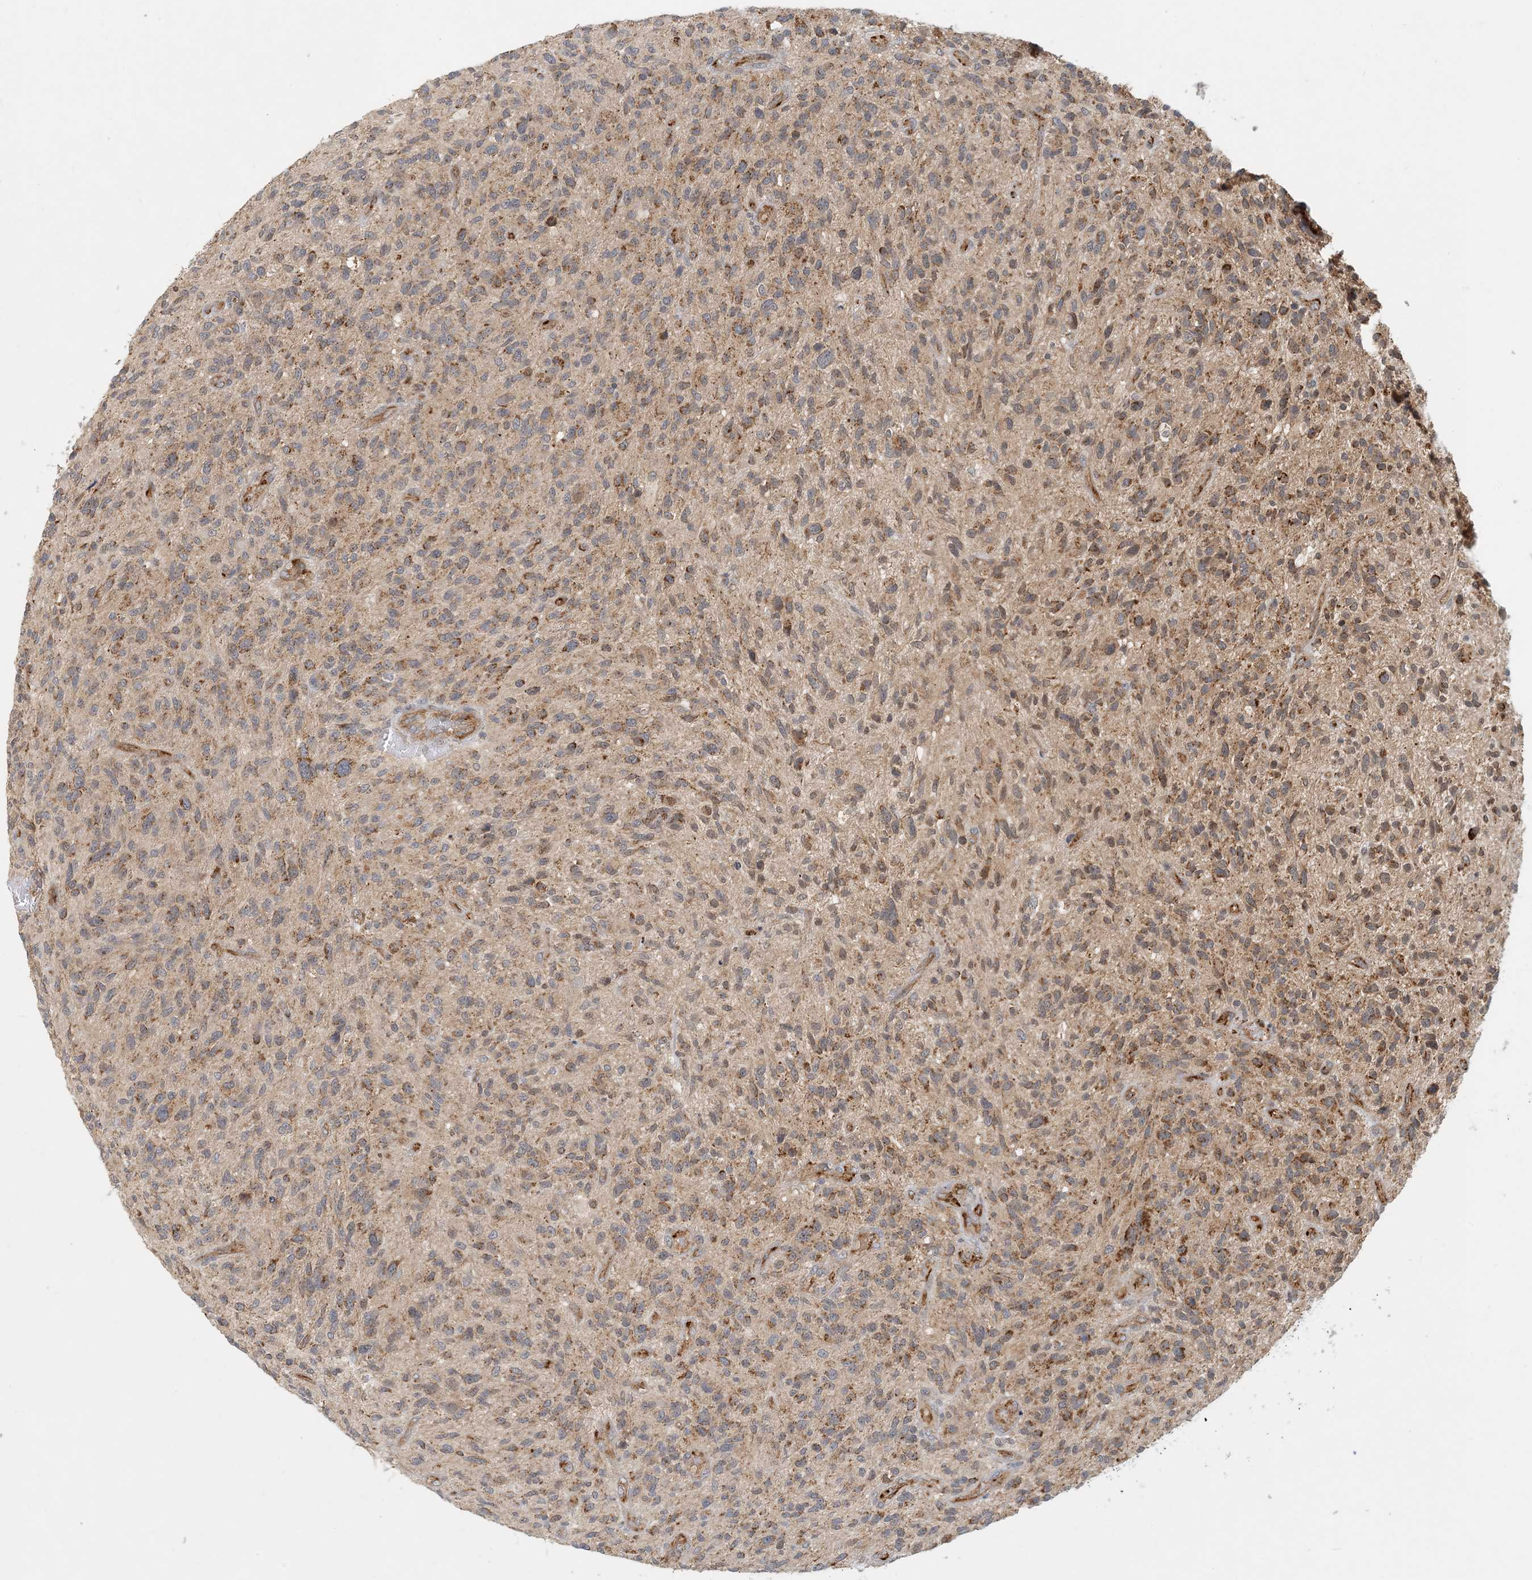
{"staining": {"intensity": "weak", "quantity": ">75%", "location": "cytoplasmic/membranous"}, "tissue": "glioma", "cell_type": "Tumor cells", "image_type": "cancer", "snomed": [{"axis": "morphology", "description": "Glioma, malignant, High grade"}, {"axis": "topography", "description": "Brain"}], "caption": "Immunohistochemical staining of human glioma demonstrates weak cytoplasmic/membranous protein positivity in about >75% of tumor cells. (DAB (3,3'-diaminobenzidine) = brown stain, brightfield microscopy at high magnification).", "gene": "ZBTB3", "patient": {"sex": "male", "age": 47}}